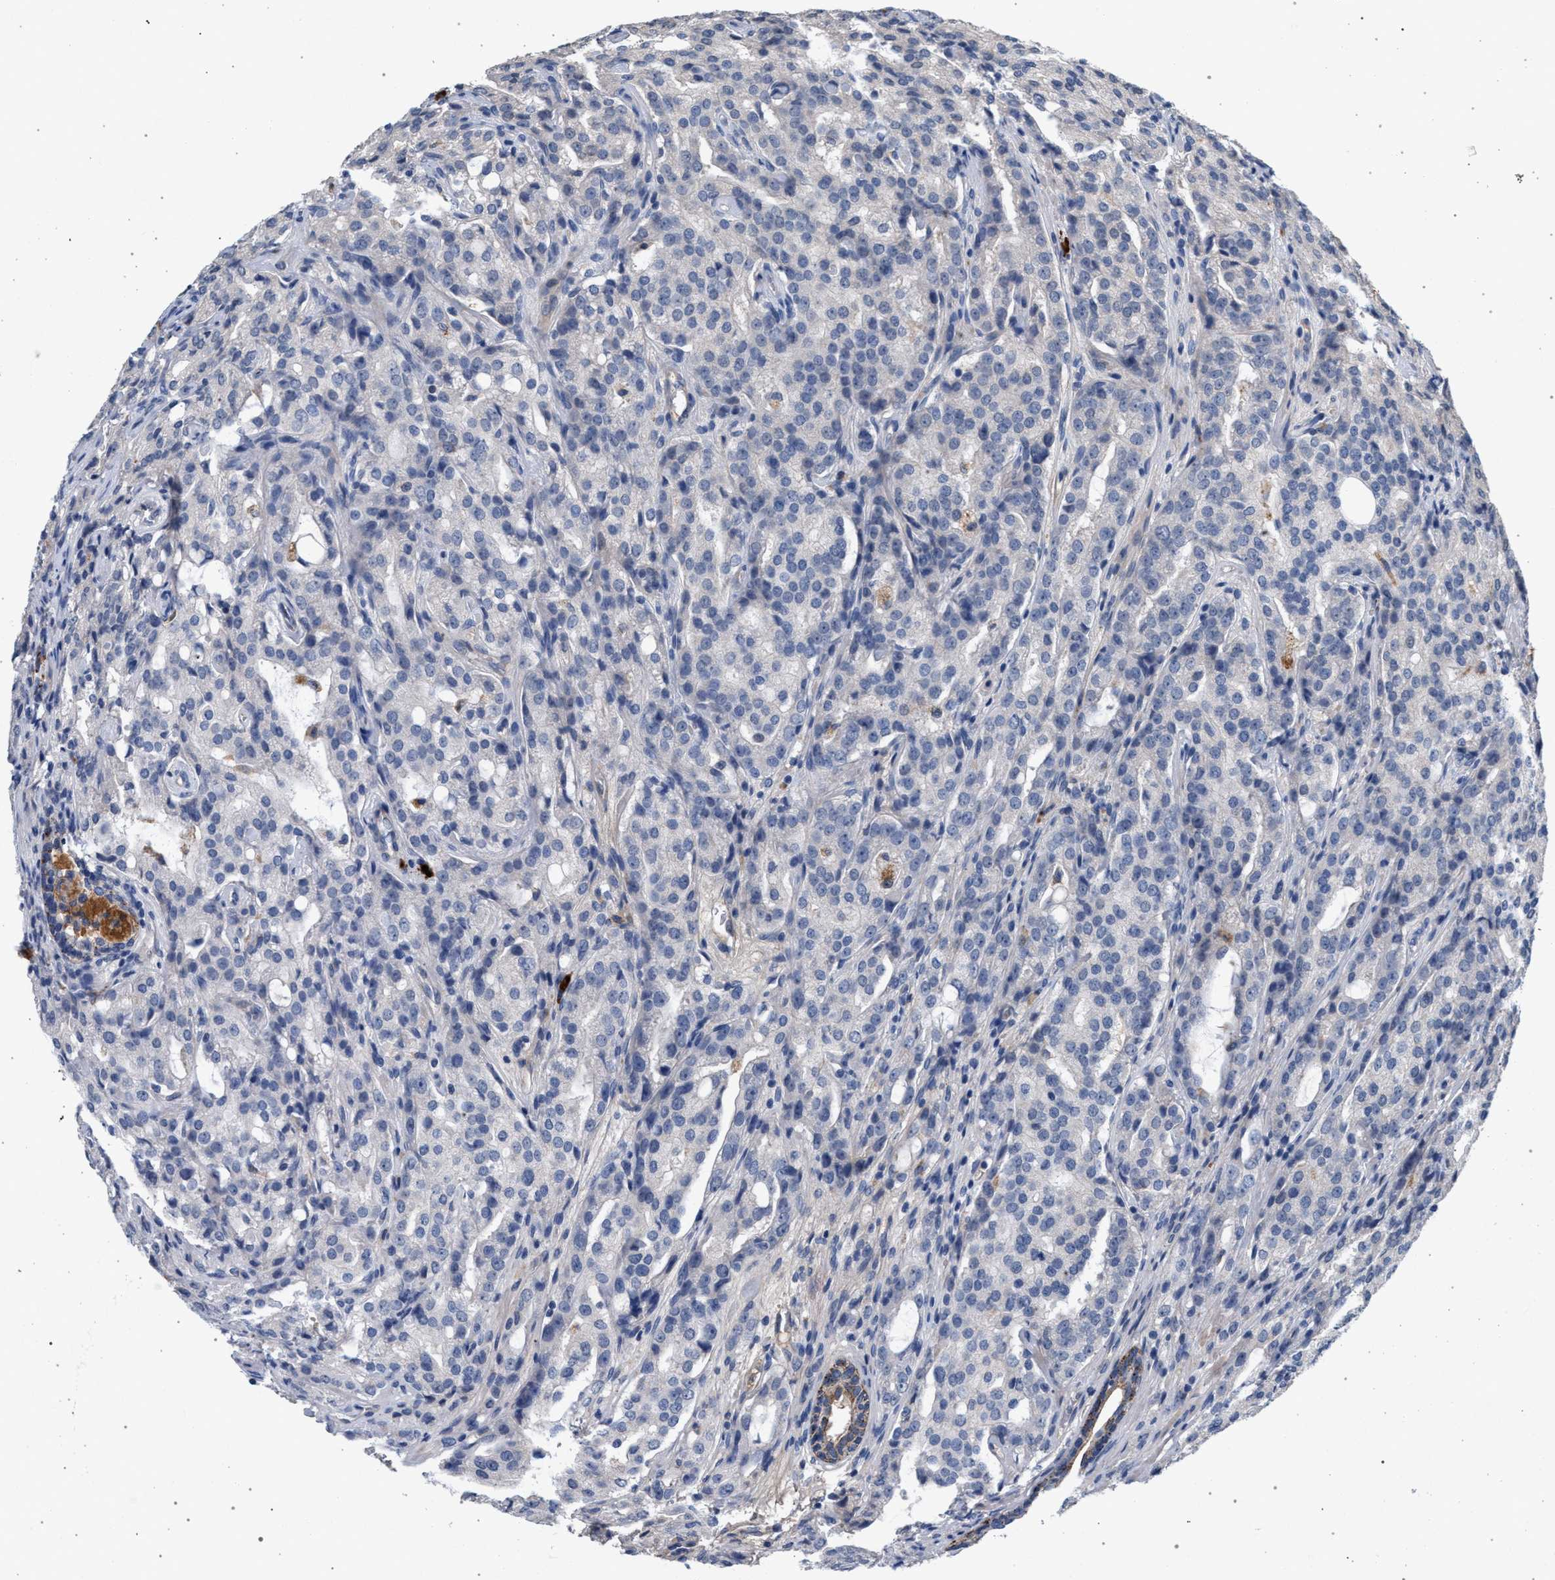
{"staining": {"intensity": "negative", "quantity": "none", "location": "none"}, "tissue": "prostate cancer", "cell_type": "Tumor cells", "image_type": "cancer", "snomed": [{"axis": "morphology", "description": "Adenocarcinoma, High grade"}, {"axis": "topography", "description": "Prostate"}], "caption": "Prostate adenocarcinoma (high-grade) was stained to show a protein in brown. There is no significant expression in tumor cells.", "gene": "MAMDC2", "patient": {"sex": "male", "age": 72}}